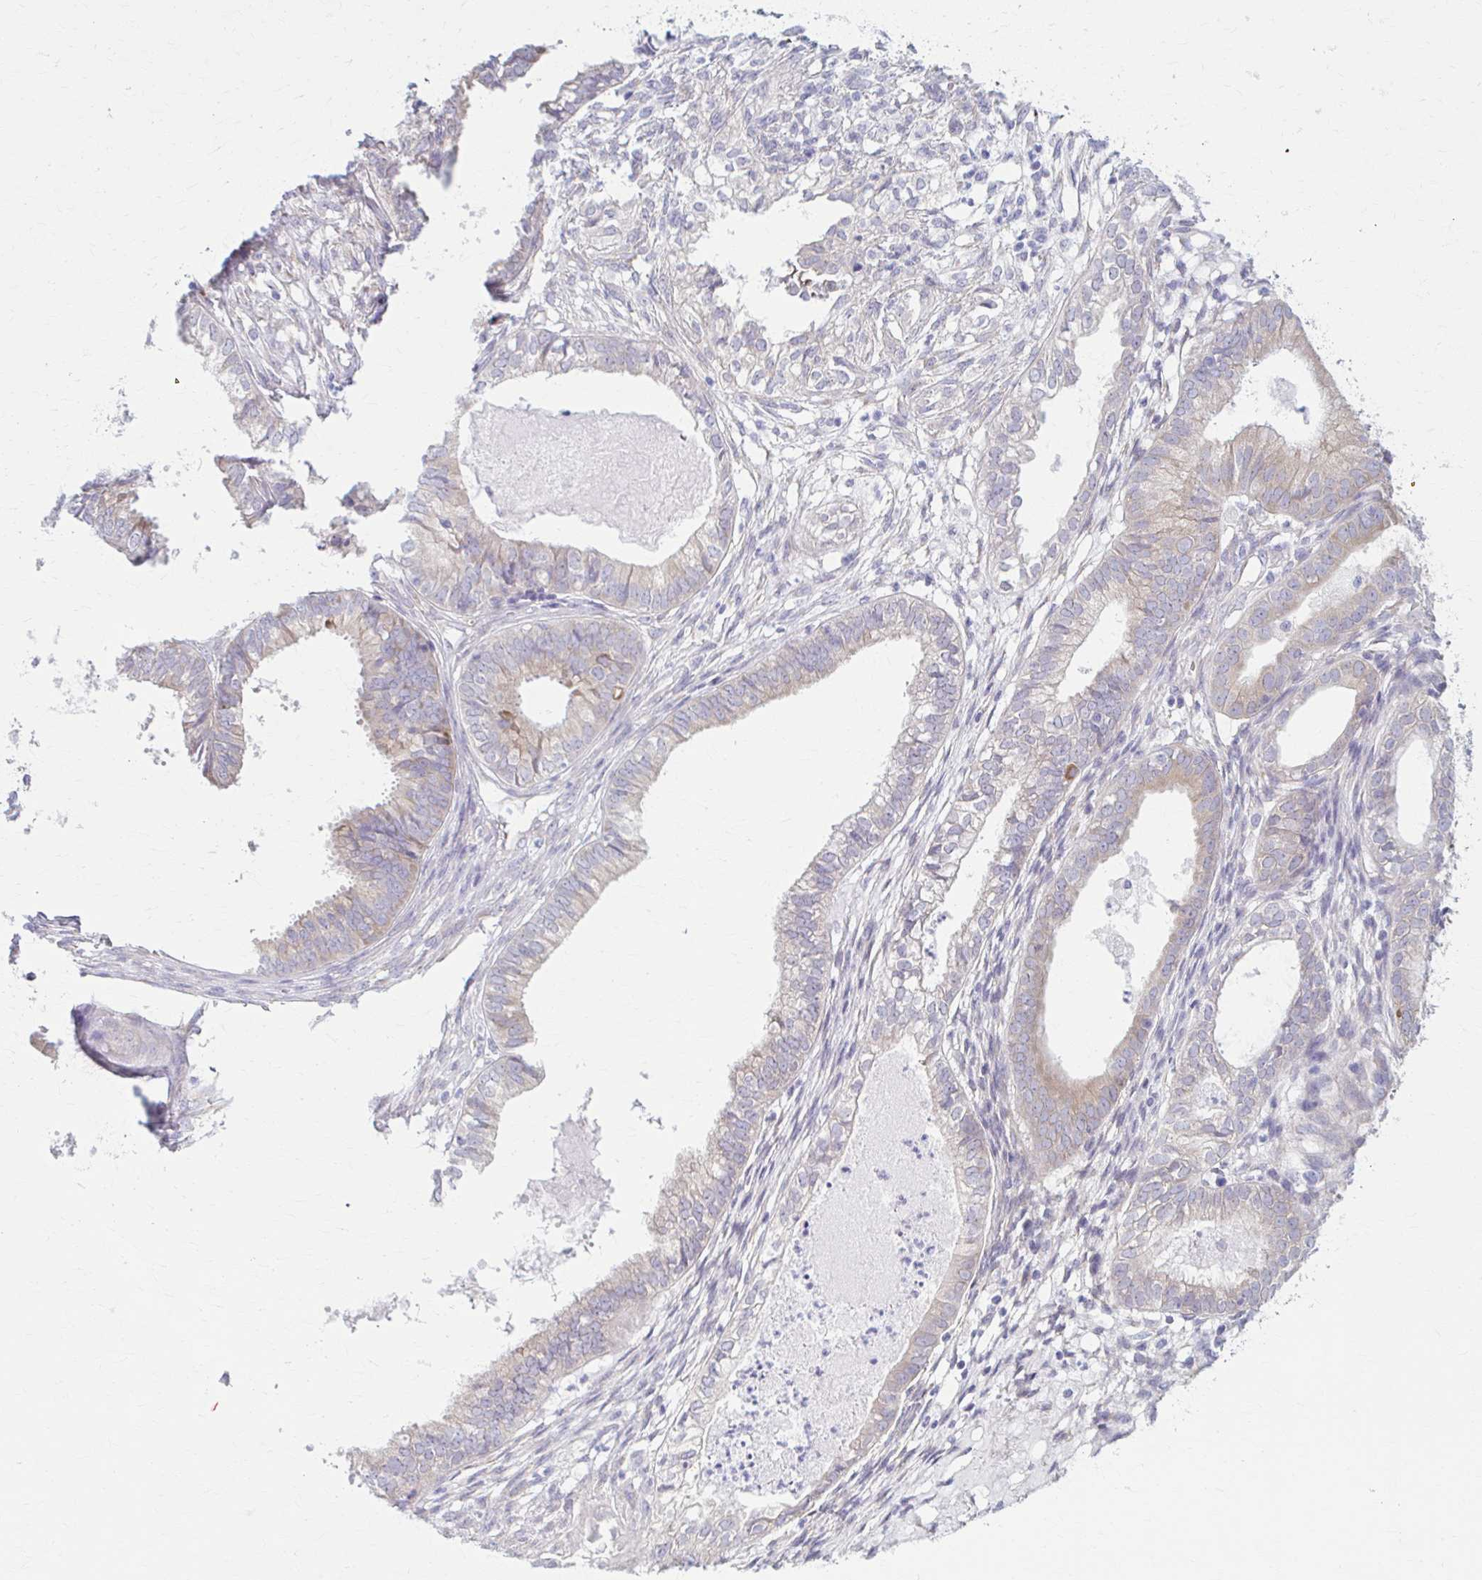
{"staining": {"intensity": "weak", "quantity": "<25%", "location": "cytoplasmic/membranous"}, "tissue": "ovarian cancer", "cell_type": "Tumor cells", "image_type": "cancer", "snomed": [{"axis": "morphology", "description": "Carcinoma, endometroid"}, {"axis": "topography", "description": "Ovary"}], "caption": "This is an immunohistochemistry photomicrograph of endometroid carcinoma (ovarian). There is no staining in tumor cells.", "gene": "PRKRA", "patient": {"sex": "female", "age": 64}}